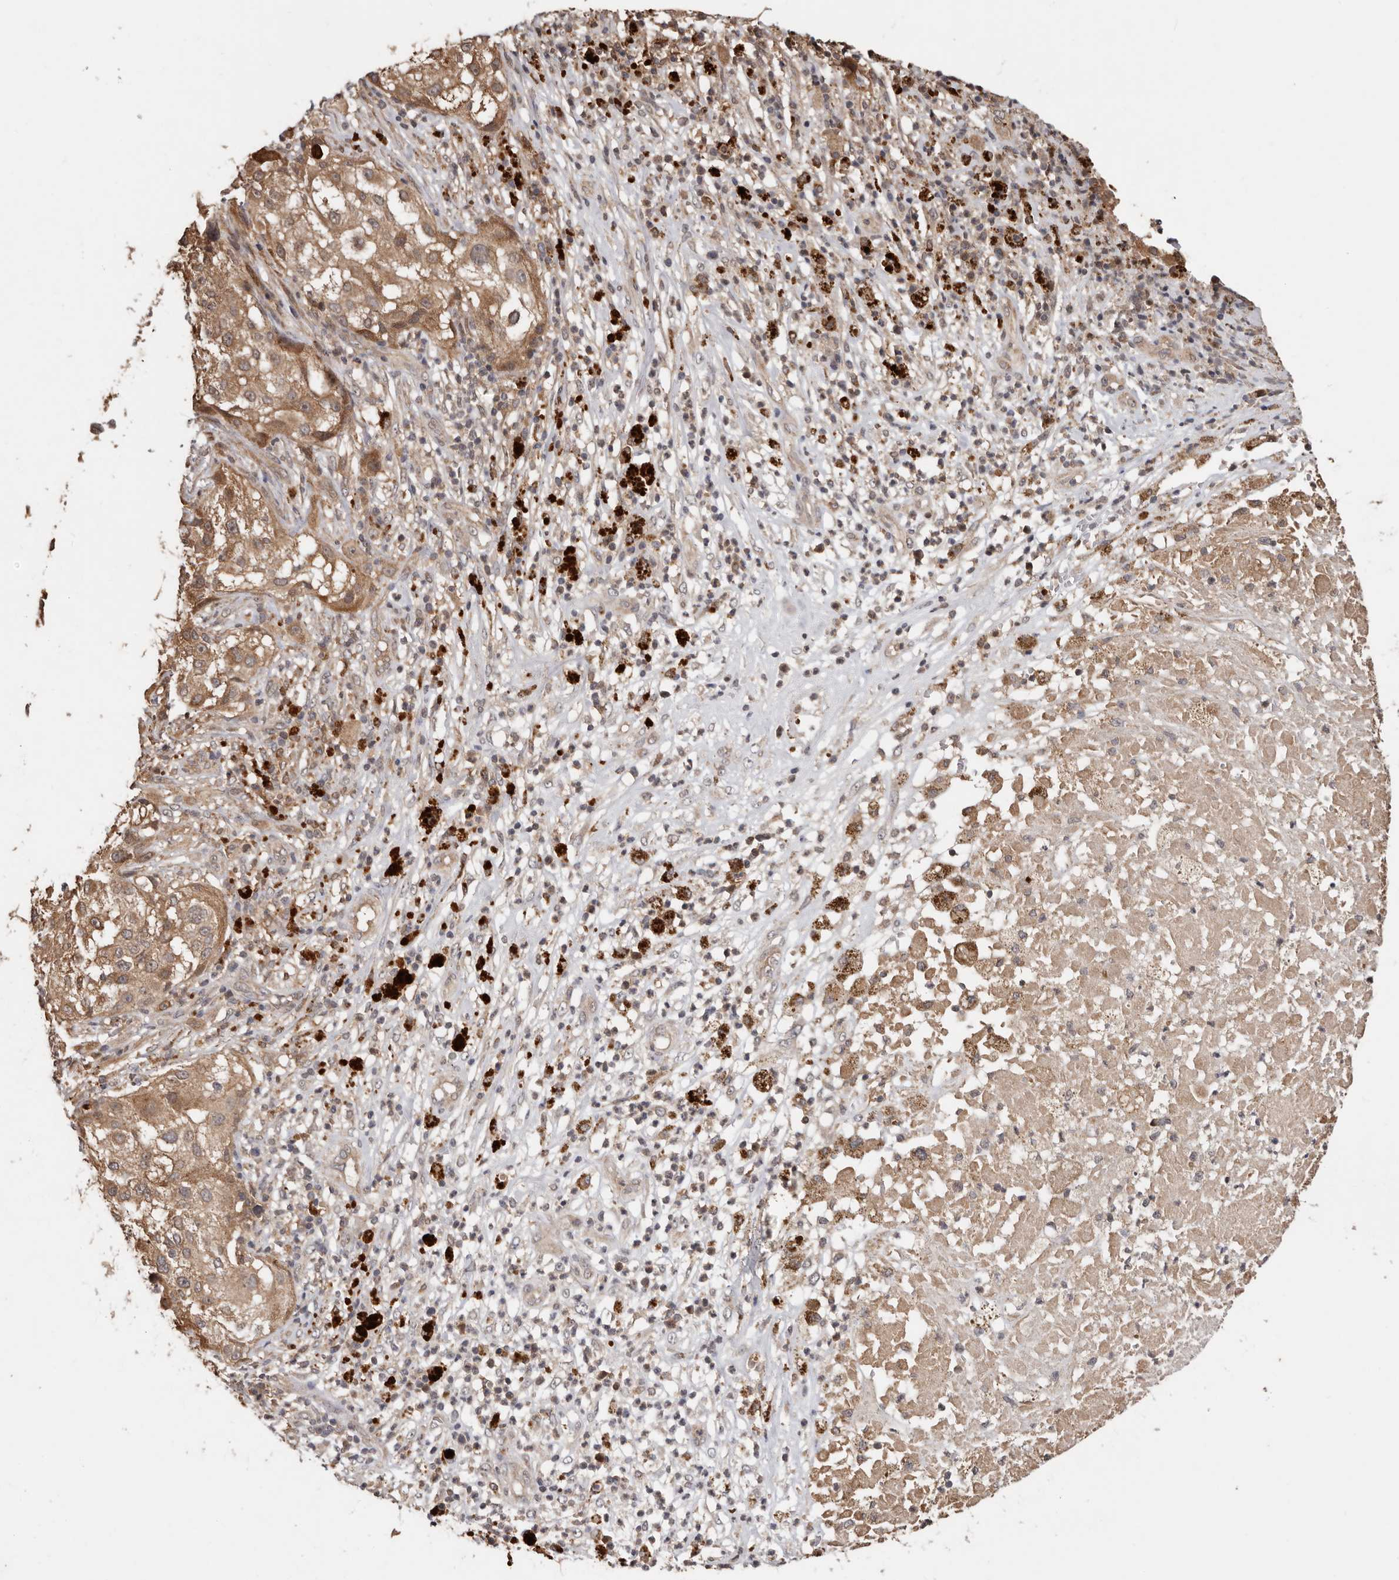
{"staining": {"intensity": "moderate", "quantity": ">75%", "location": "cytoplasmic/membranous"}, "tissue": "melanoma", "cell_type": "Tumor cells", "image_type": "cancer", "snomed": [{"axis": "morphology", "description": "Necrosis, NOS"}, {"axis": "morphology", "description": "Malignant melanoma, NOS"}, {"axis": "topography", "description": "Skin"}], "caption": "Immunohistochemical staining of human melanoma displays medium levels of moderate cytoplasmic/membranous protein staining in about >75% of tumor cells. The staining is performed using DAB brown chromogen to label protein expression. The nuclei are counter-stained blue using hematoxylin.", "gene": "RSPO2", "patient": {"sex": "female", "age": 87}}